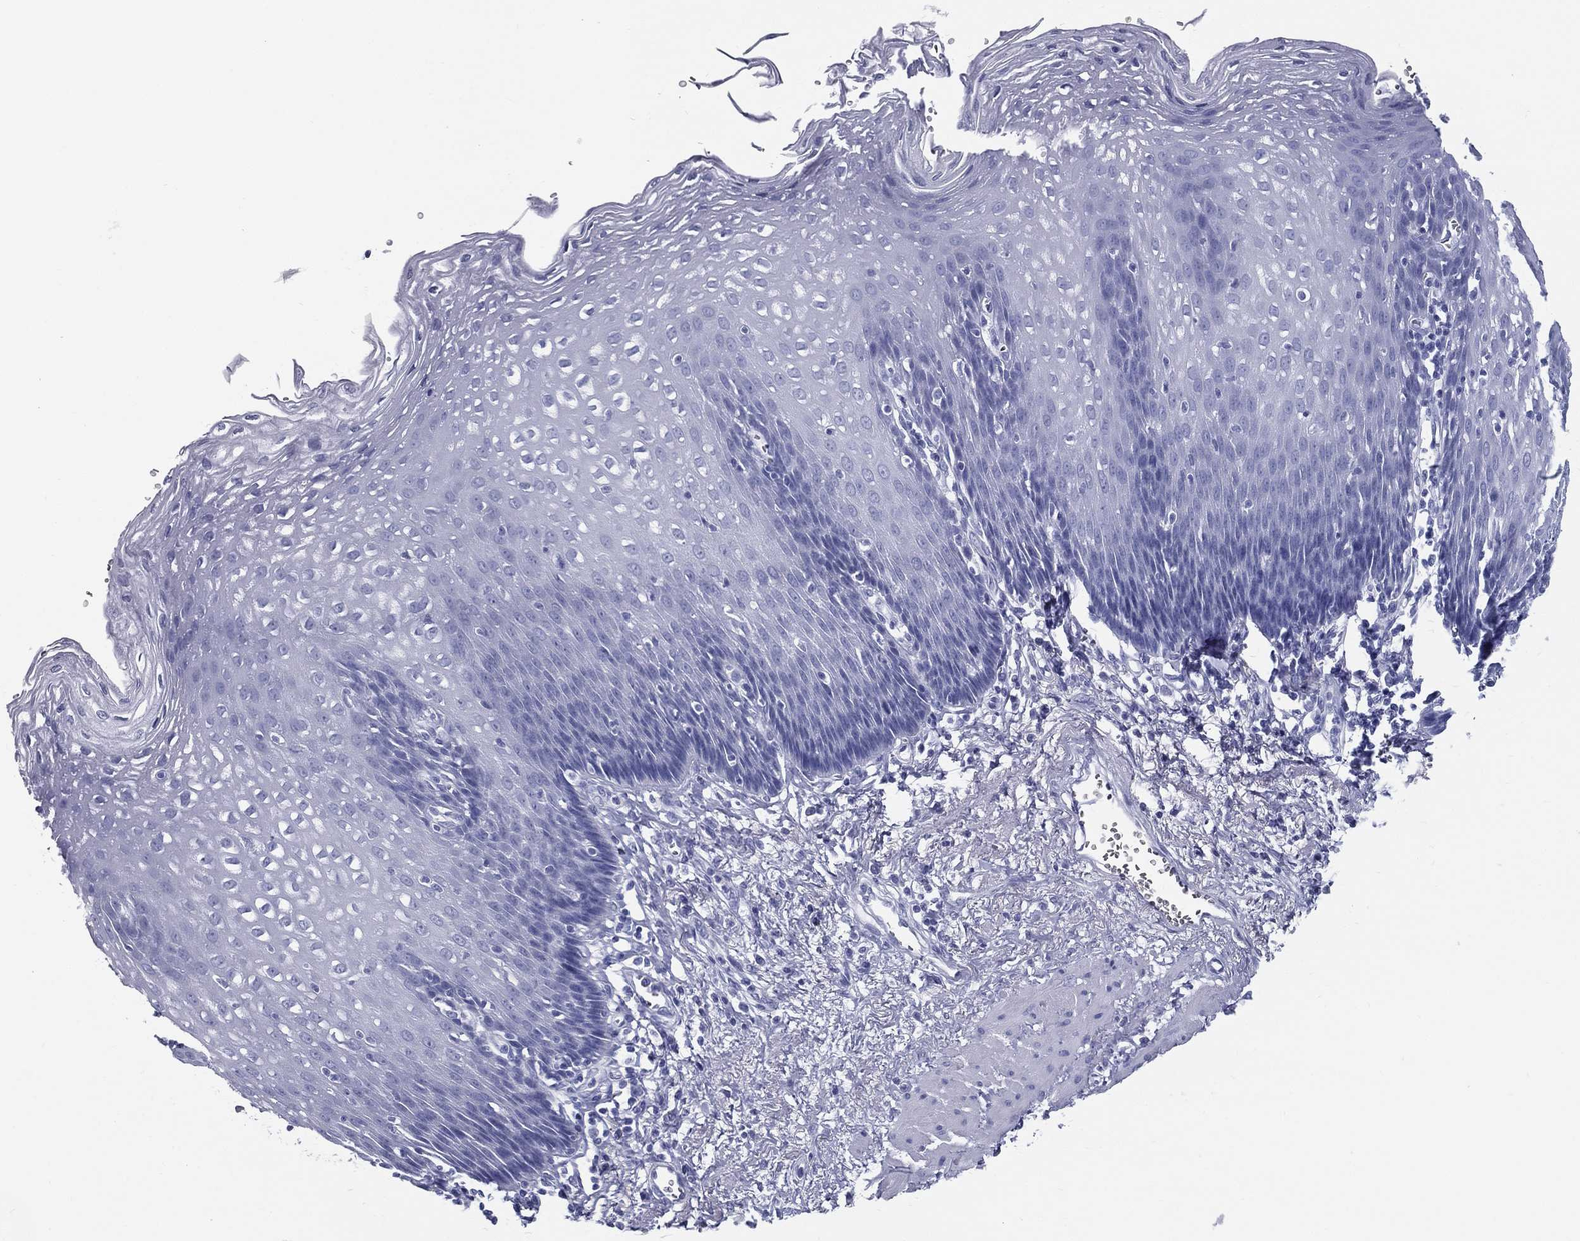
{"staining": {"intensity": "negative", "quantity": "none", "location": "none"}, "tissue": "esophagus", "cell_type": "Squamous epithelial cells", "image_type": "normal", "snomed": [{"axis": "morphology", "description": "Normal tissue, NOS"}, {"axis": "topography", "description": "Esophagus"}], "caption": "Esophagus was stained to show a protein in brown. There is no significant positivity in squamous epithelial cells. (Brightfield microscopy of DAB IHC at high magnification).", "gene": "RSPH4A", "patient": {"sex": "male", "age": 57}}